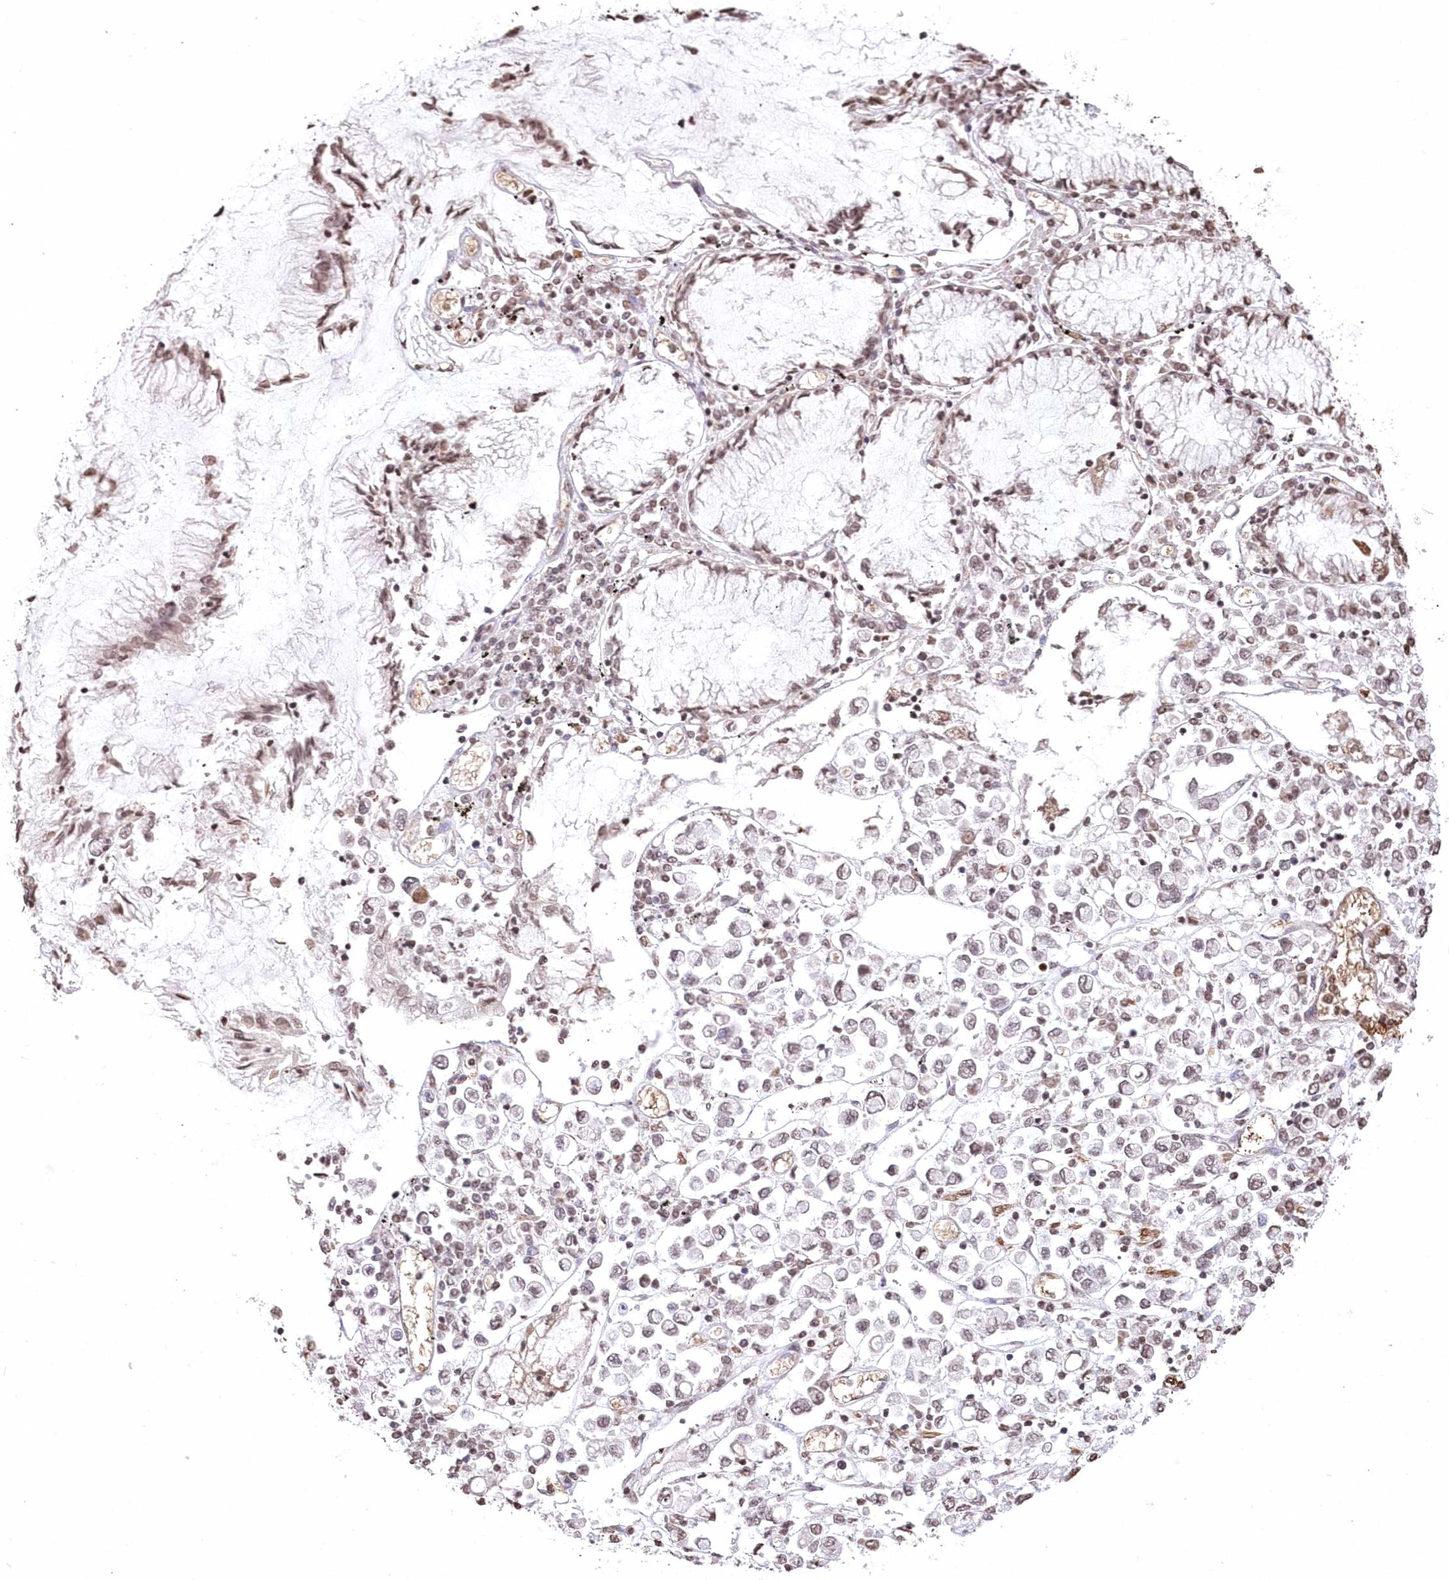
{"staining": {"intensity": "weak", "quantity": "25%-75%", "location": "nuclear"}, "tissue": "stomach cancer", "cell_type": "Tumor cells", "image_type": "cancer", "snomed": [{"axis": "morphology", "description": "Adenocarcinoma, NOS"}, {"axis": "topography", "description": "Stomach"}], "caption": "A high-resolution micrograph shows immunohistochemistry (IHC) staining of stomach cancer (adenocarcinoma), which displays weak nuclear staining in about 25%-75% of tumor cells.", "gene": "RBM27", "patient": {"sex": "female", "age": 76}}